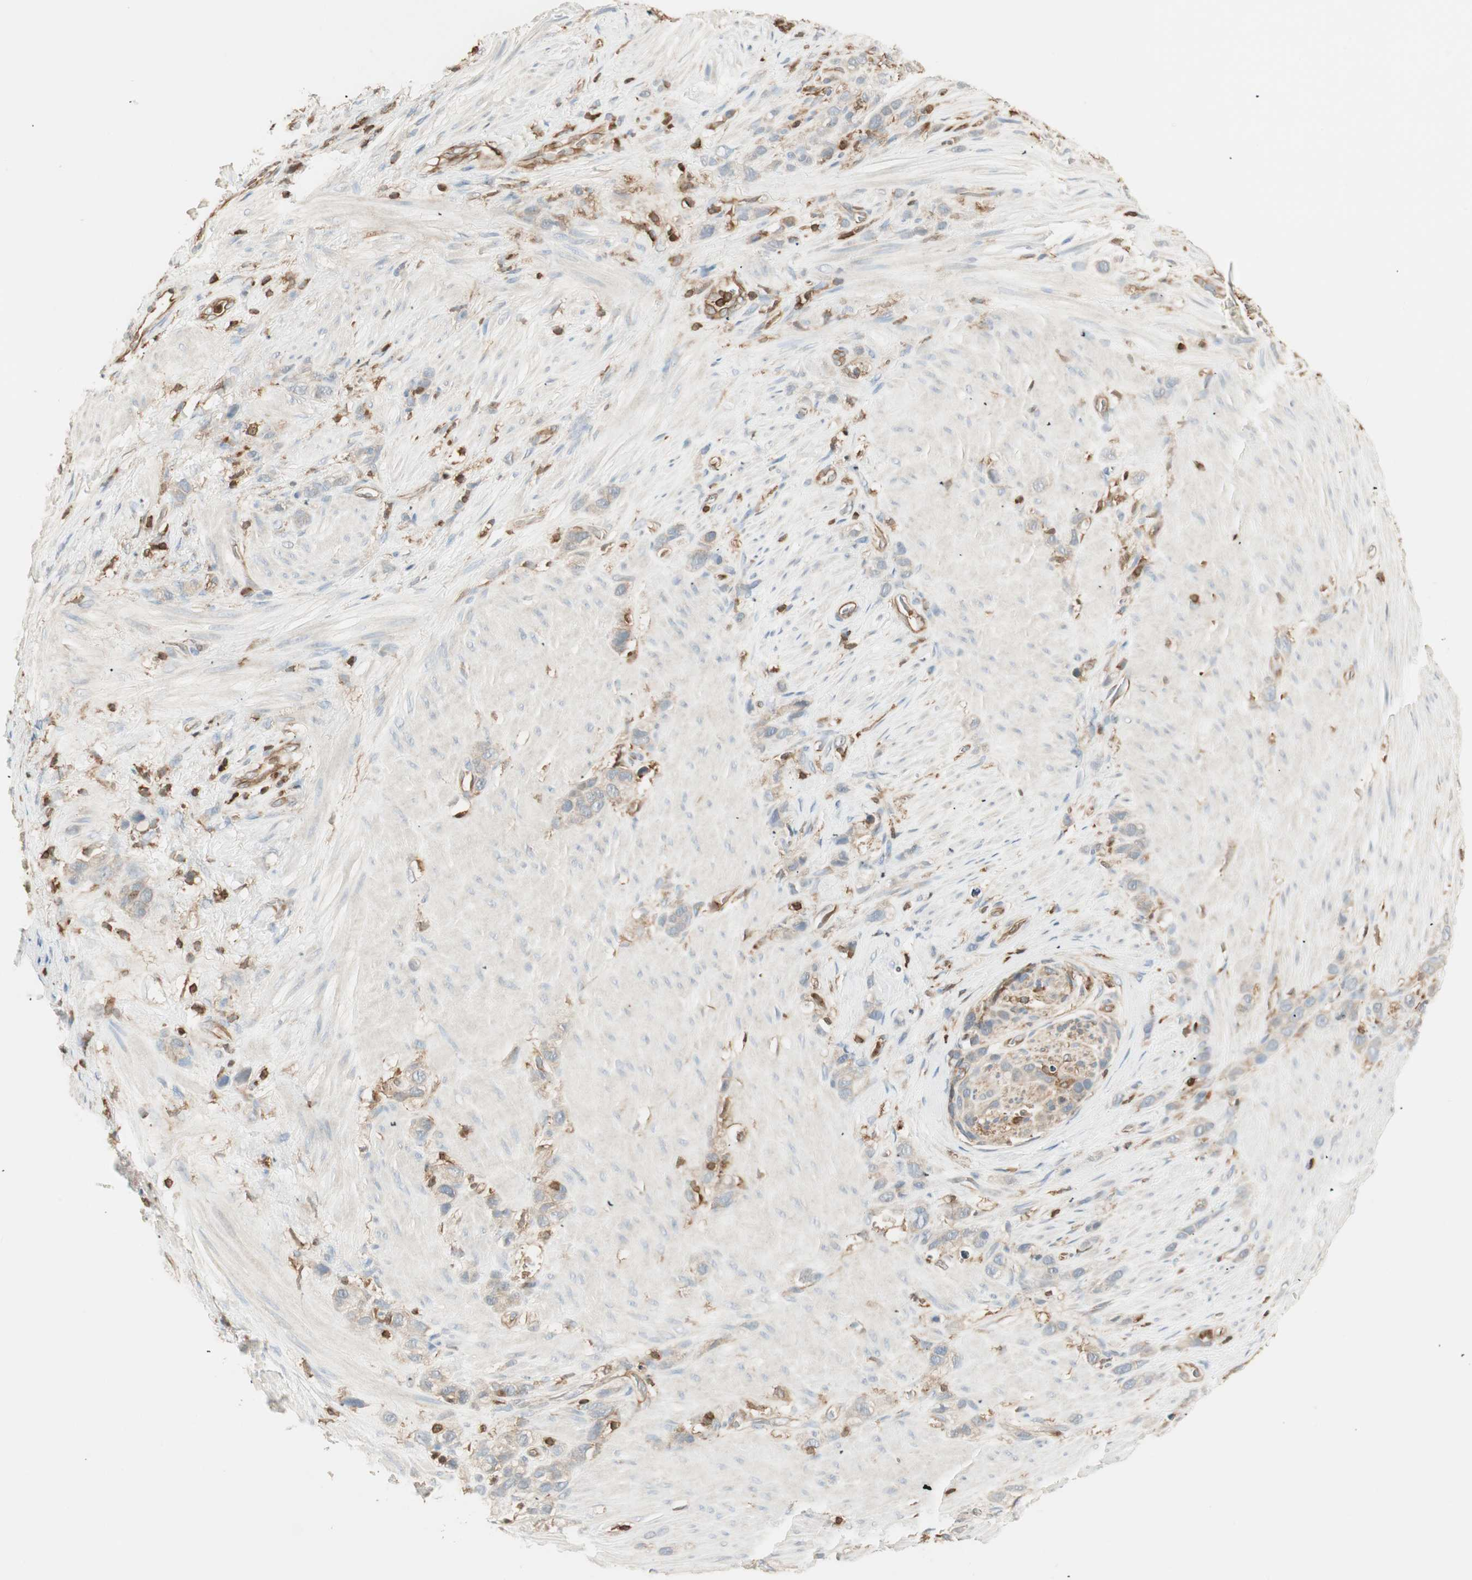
{"staining": {"intensity": "weak", "quantity": "<25%", "location": "cytoplasmic/membranous"}, "tissue": "stomach cancer", "cell_type": "Tumor cells", "image_type": "cancer", "snomed": [{"axis": "morphology", "description": "Normal tissue, NOS"}, {"axis": "morphology", "description": "Adenocarcinoma, NOS"}, {"axis": "morphology", "description": "Adenocarcinoma, High grade"}, {"axis": "topography", "description": "Stomach, upper"}, {"axis": "topography", "description": "Stomach"}], "caption": "Immunohistochemistry (IHC) of human stomach cancer (adenocarcinoma) reveals no staining in tumor cells.", "gene": "CRLF3", "patient": {"sex": "female", "age": 65}}